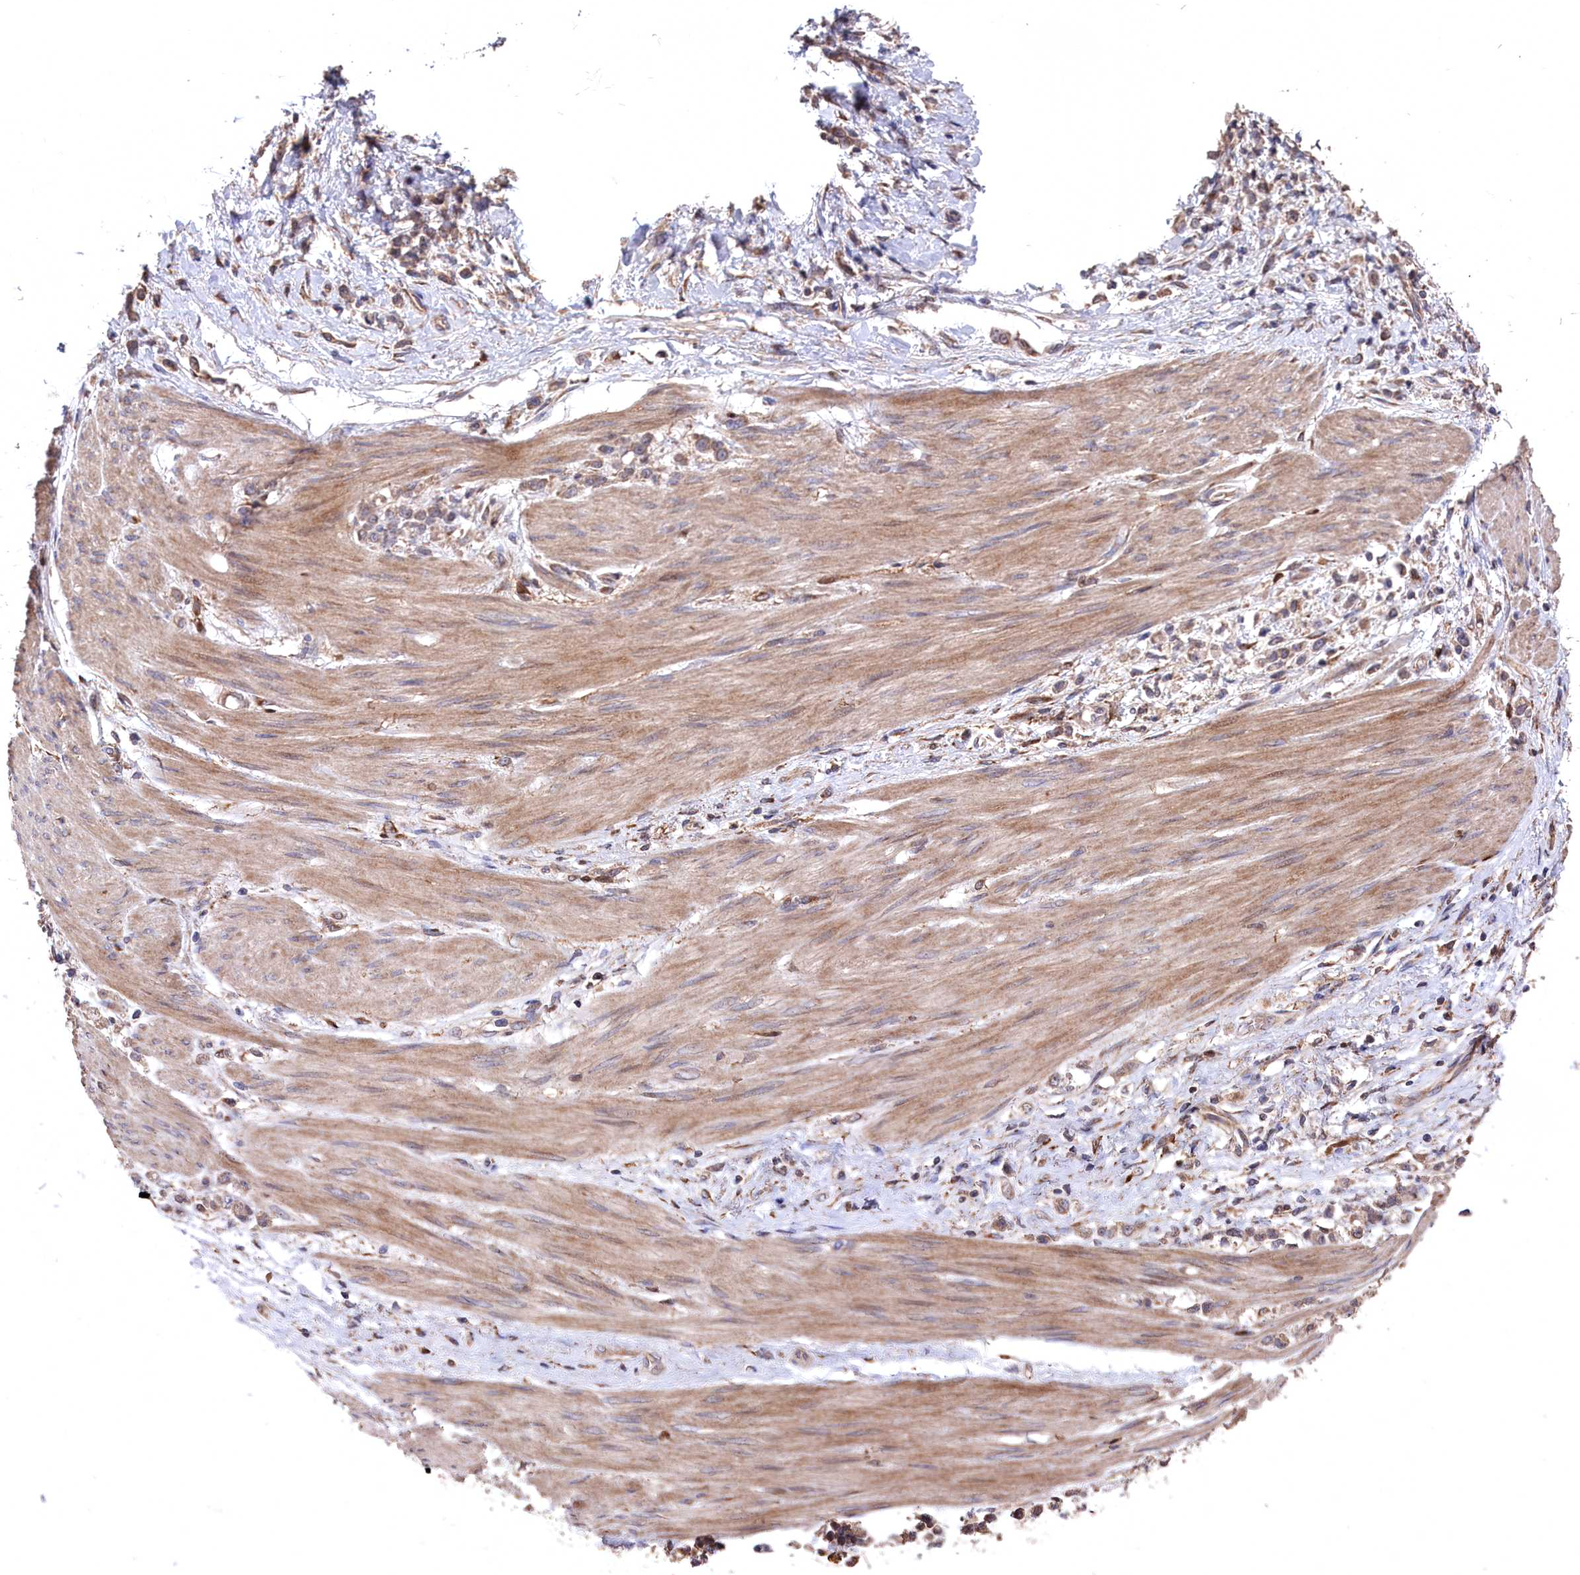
{"staining": {"intensity": "weak", "quantity": ">75%", "location": "cytoplasmic/membranous"}, "tissue": "stomach cancer", "cell_type": "Tumor cells", "image_type": "cancer", "snomed": [{"axis": "morphology", "description": "Adenocarcinoma, NOS"}, {"axis": "topography", "description": "Stomach"}], "caption": "DAB immunohistochemical staining of human stomach cancer reveals weak cytoplasmic/membranous protein staining in about >75% of tumor cells.", "gene": "SLC12A4", "patient": {"sex": "female", "age": 60}}